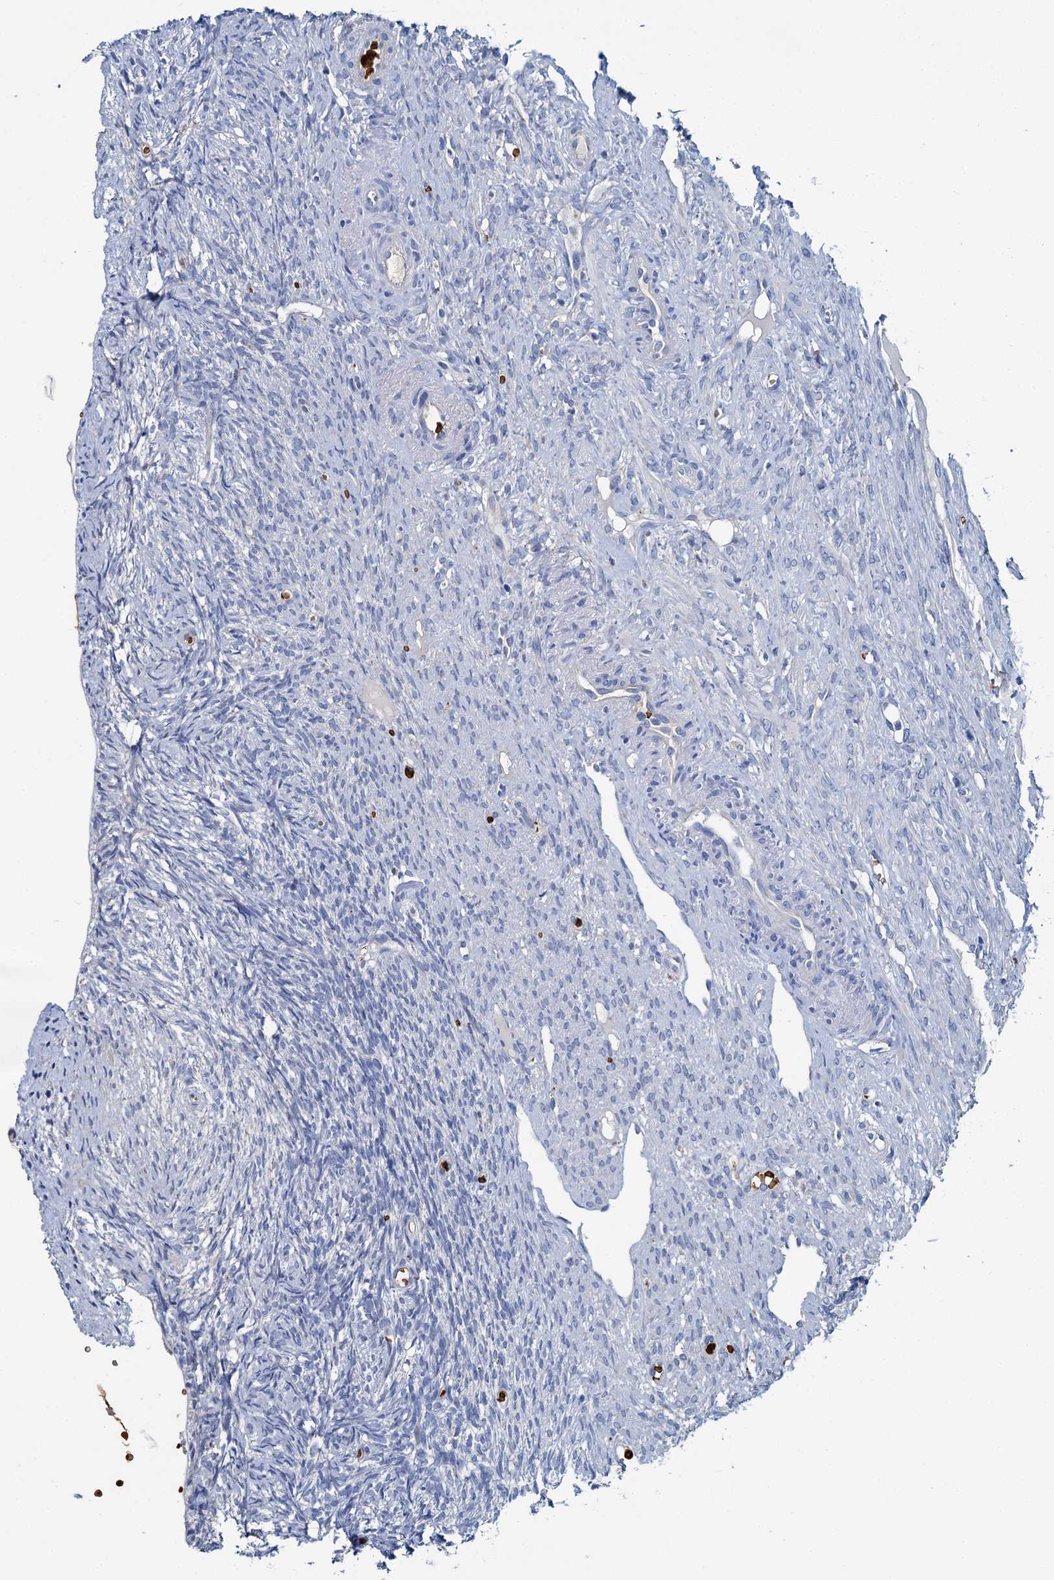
{"staining": {"intensity": "negative", "quantity": "none", "location": "none"}, "tissue": "ovary", "cell_type": "Ovarian stroma cells", "image_type": "normal", "snomed": [{"axis": "morphology", "description": "Normal tissue, NOS"}, {"axis": "topography", "description": "Ovary"}], "caption": "Micrograph shows no significant protein staining in ovarian stroma cells of normal ovary. (Stains: DAB (3,3'-diaminobenzidine) immunohistochemistry with hematoxylin counter stain, Microscopy: brightfield microscopy at high magnification).", "gene": "ATG2A", "patient": {"sex": "female", "age": 51}}